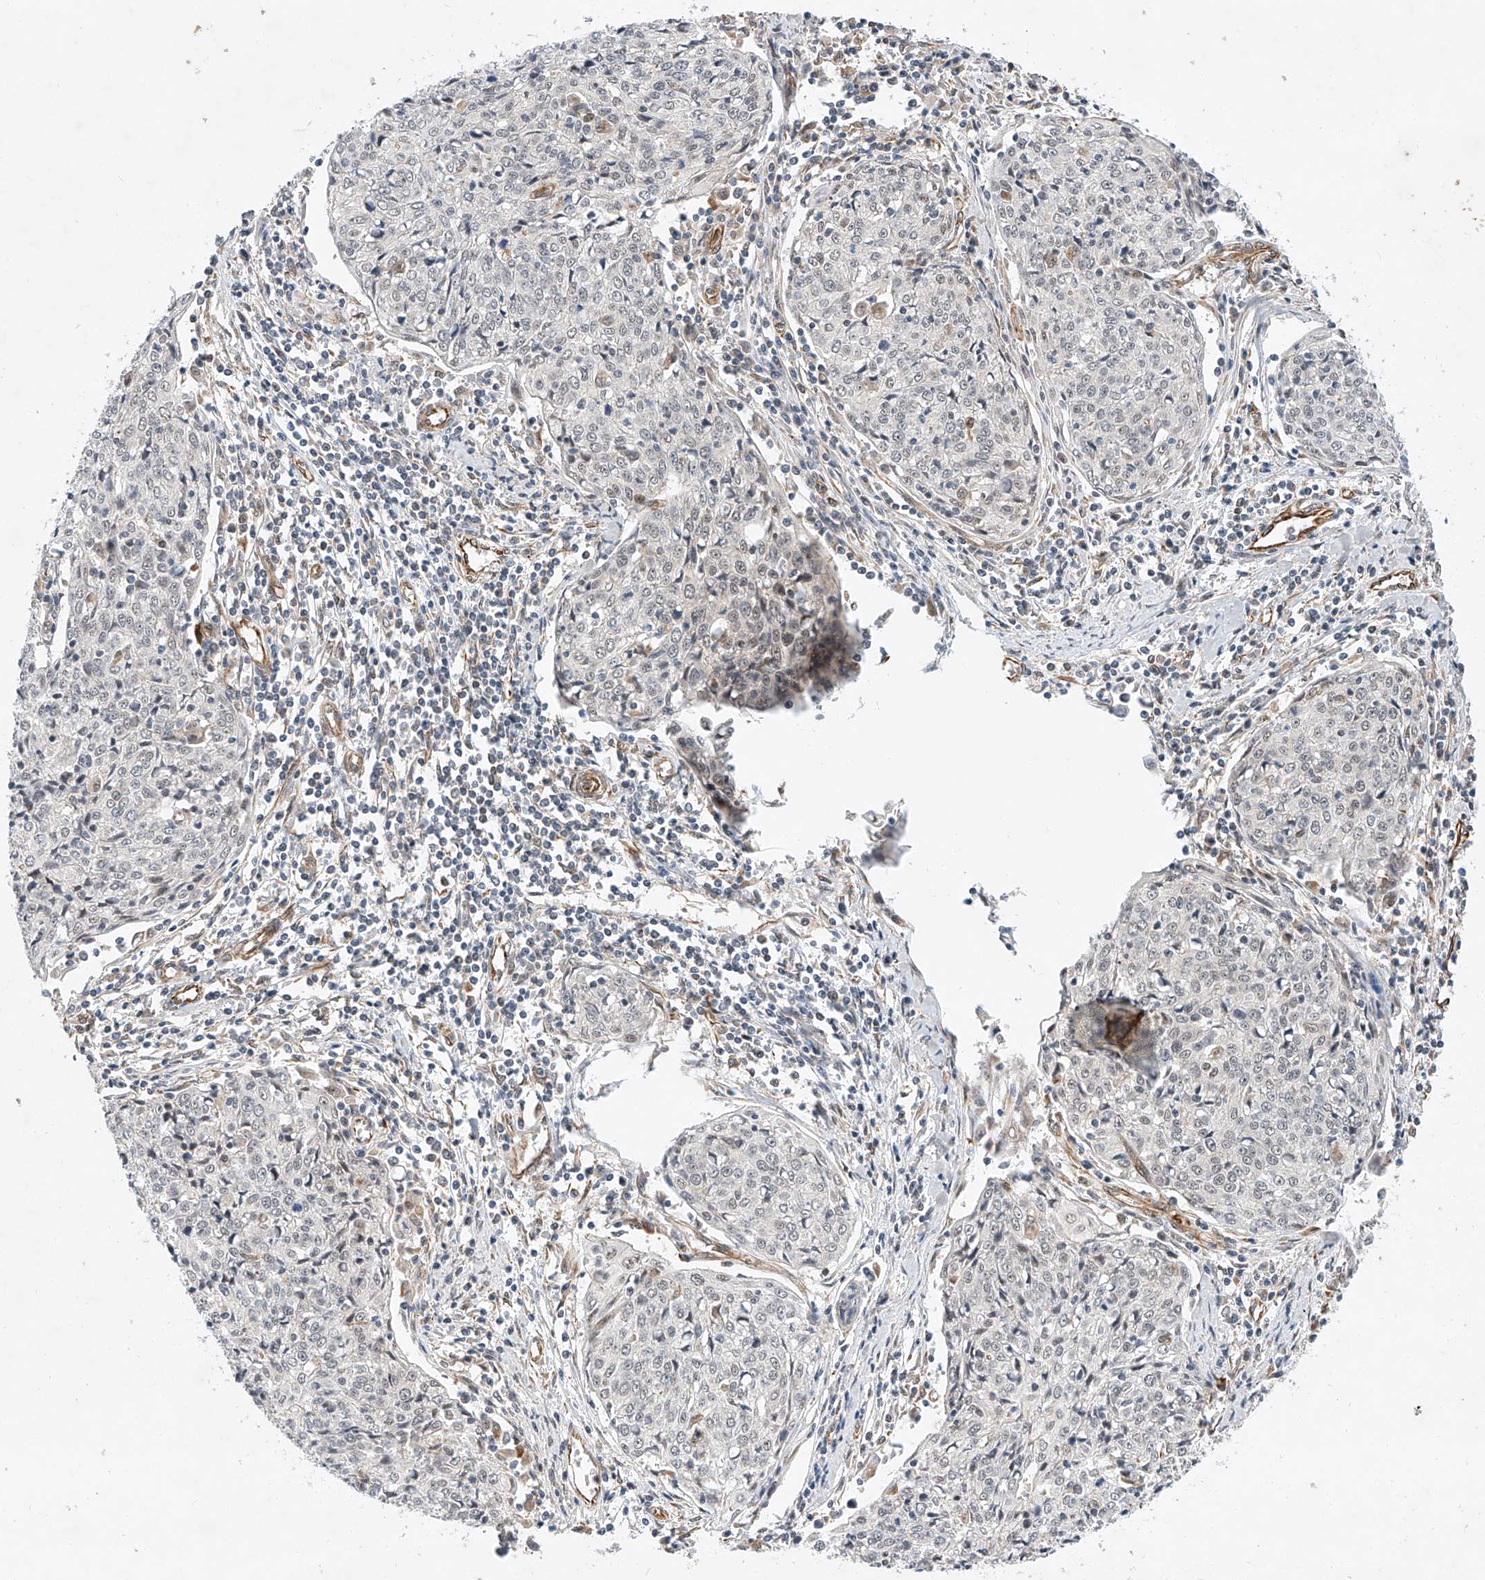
{"staining": {"intensity": "weak", "quantity": "<25%", "location": "nuclear"}, "tissue": "cervical cancer", "cell_type": "Tumor cells", "image_type": "cancer", "snomed": [{"axis": "morphology", "description": "Squamous cell carcinoma, NOS"}, {"axis": "topography", "description": "Cervix"}], "caption": "Immunohistochemistry of human cervical squamous cell carcinoma displays no positivity in tumor cells. (DAB (3,3'-diaminobenzidine) immunohistochemistry (IHC), high magnification).", "gene": "AMD1", "patient": {"sex": "female", "age": 48}}